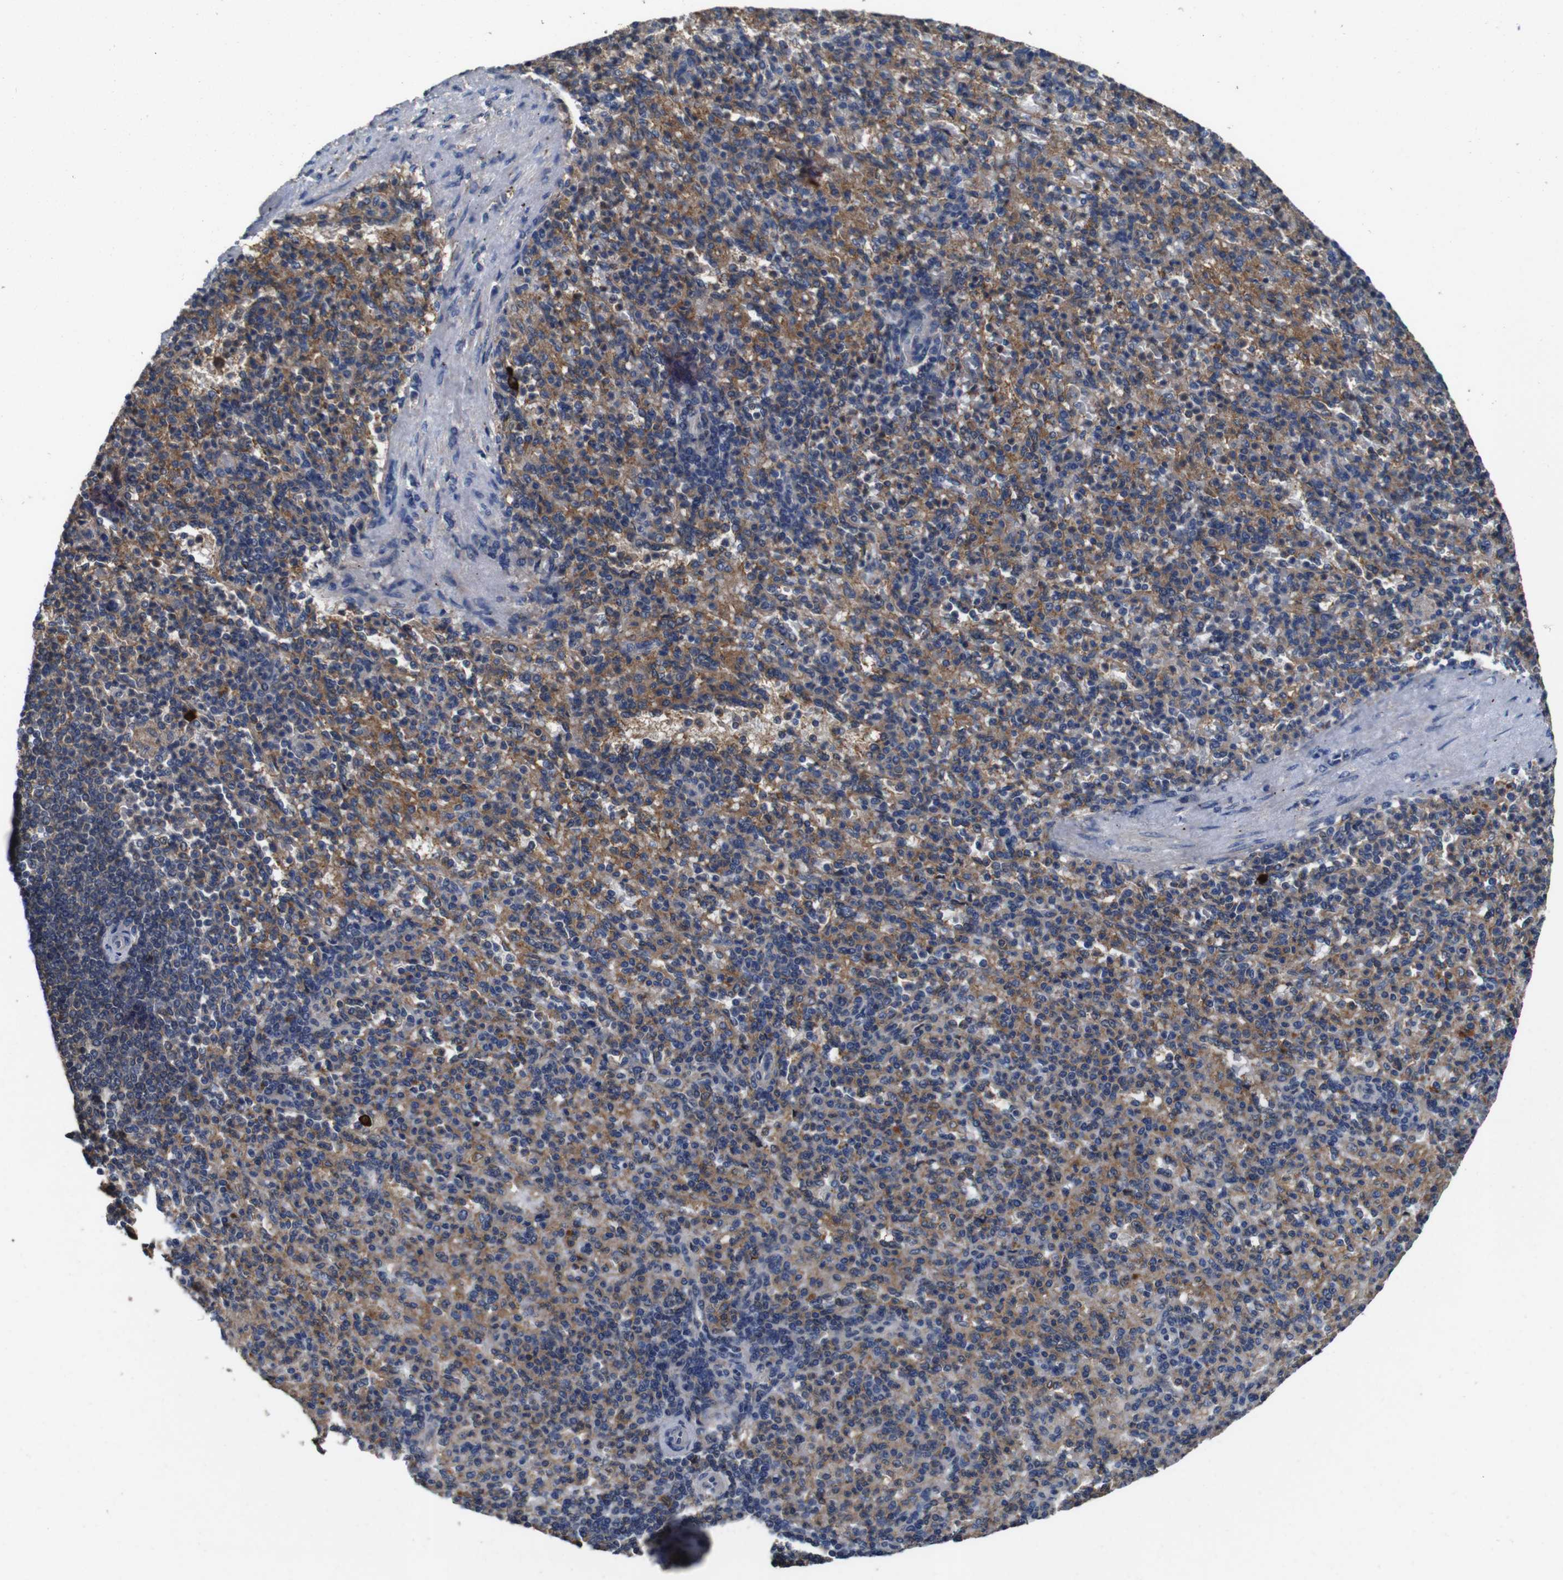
{"staining": {"intensity": "moderate", "quantity": ">75%", "location": "cytoplasmic/membranous"}, "tissue": "spleen", "cell_type": "Cells in red pulp", "image_type": "normal", "snomed": [{"axis": "morphology", "description": "Normal tissue, NOS"}, {"axis": "topography", "description": "Spleen"}], "caption": "An immunohistochemistry image of unremarkable tissue is shown. Protein staining in brown highlights moderate cytoplasmic/membranous positivity in spleen within cells in red pulp.", "gene": "GLIPR1", "patient": {"sex": "female", "age": 74}}